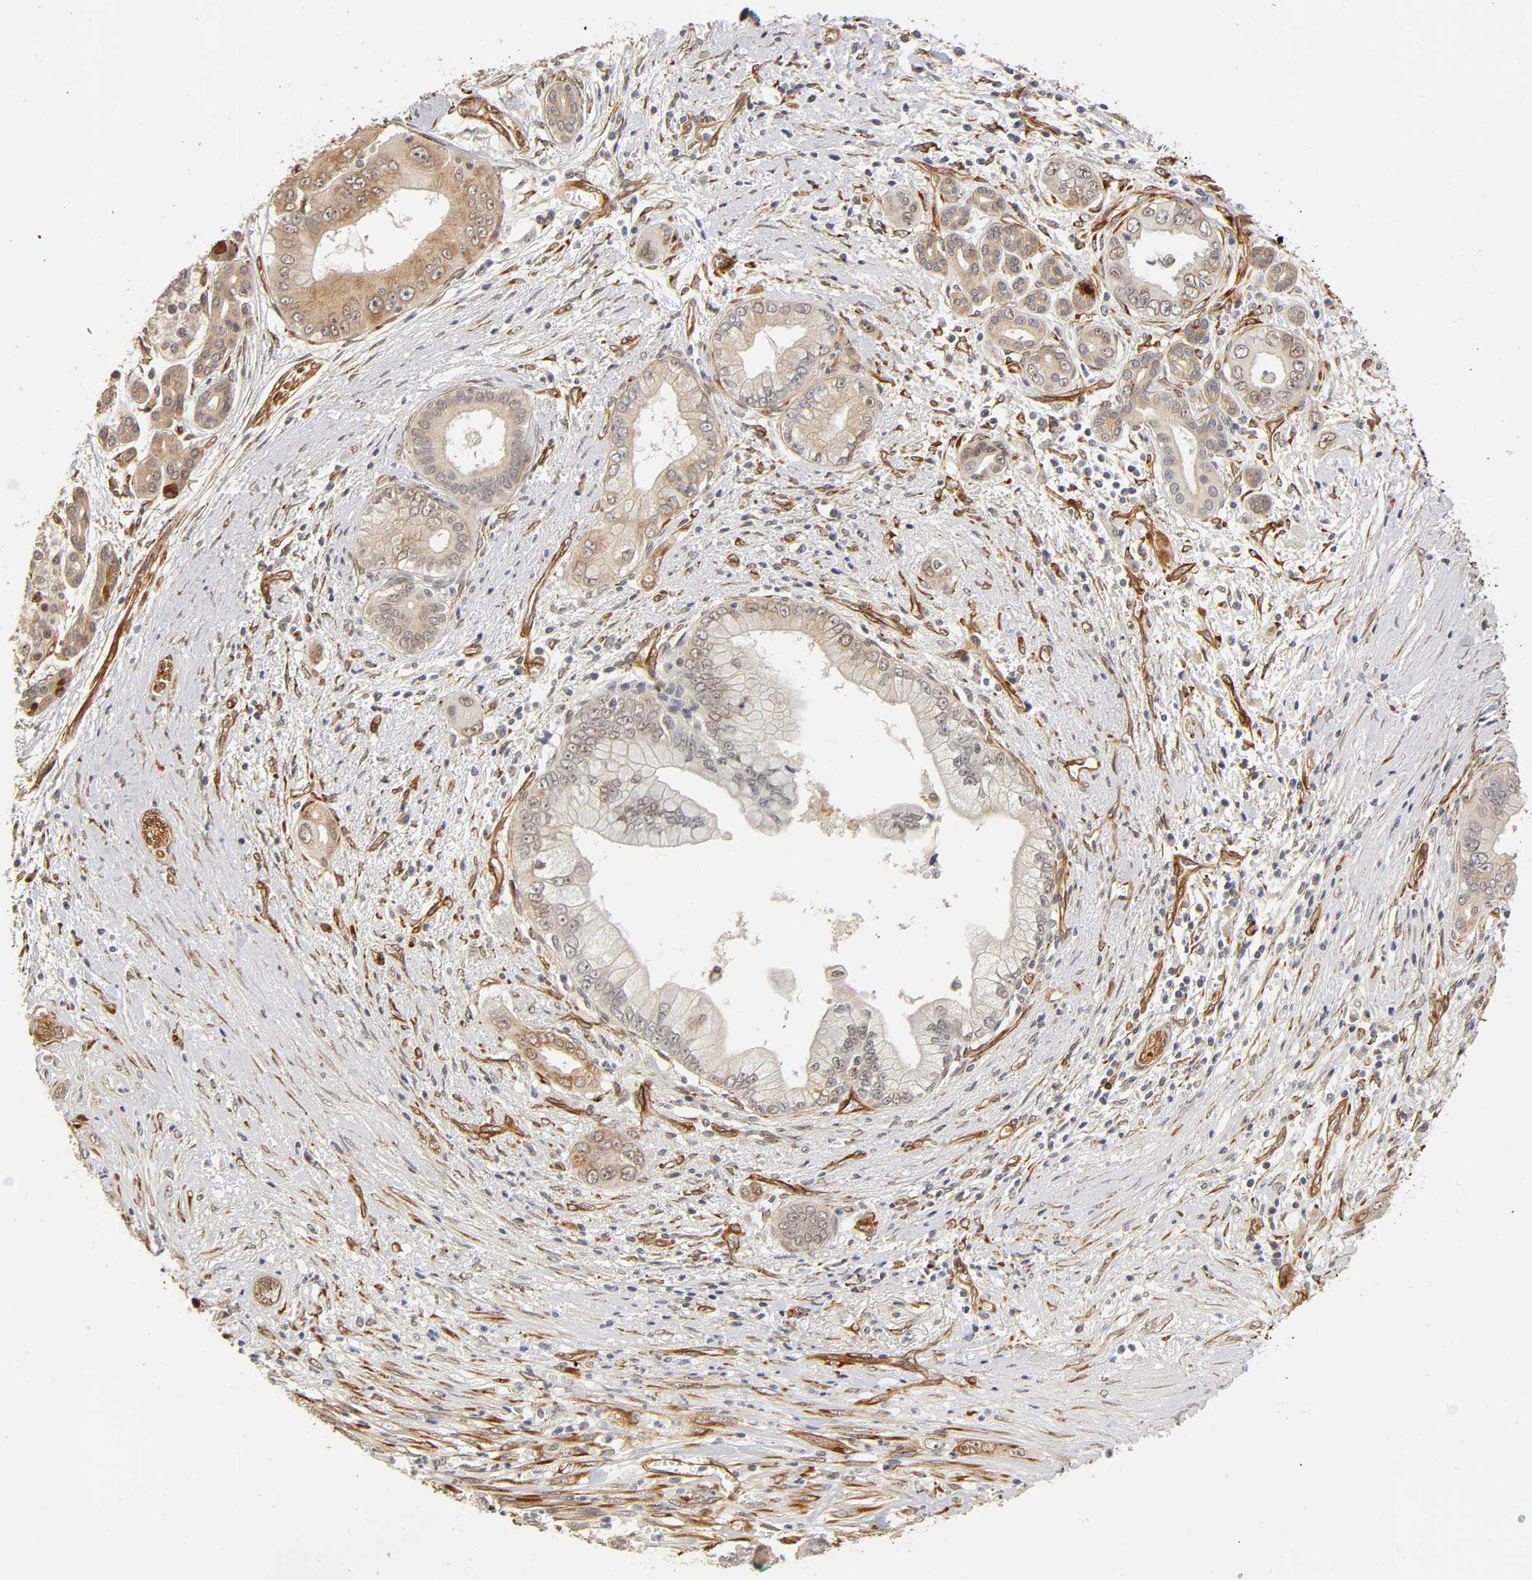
{"staining": {"intensity": "weak", "quantity": "25%-75%", "location": "cytoplasmic/membranous"}, "tissue": "pancreatic cancer", "cell_type": "Tumor cells", "image_type": "cancer", "snomed": [{"axis": "morphology", "description": "Adenocarcinoma, NOS"}, {"axis": "topography", "description": "Pancreas"}], "caption": "The immunohistochemical stain labels weak cytoplasmic/membranous staining in tumor cells of adenocarcinoma (pancreatic) tissue. Using DAB (brown) and hematoxylin (blue) stains, captured at high magnification using brightfield microscopy.", "gene": "LAMB1", "patient": {"sex": "male", "age": 59}}